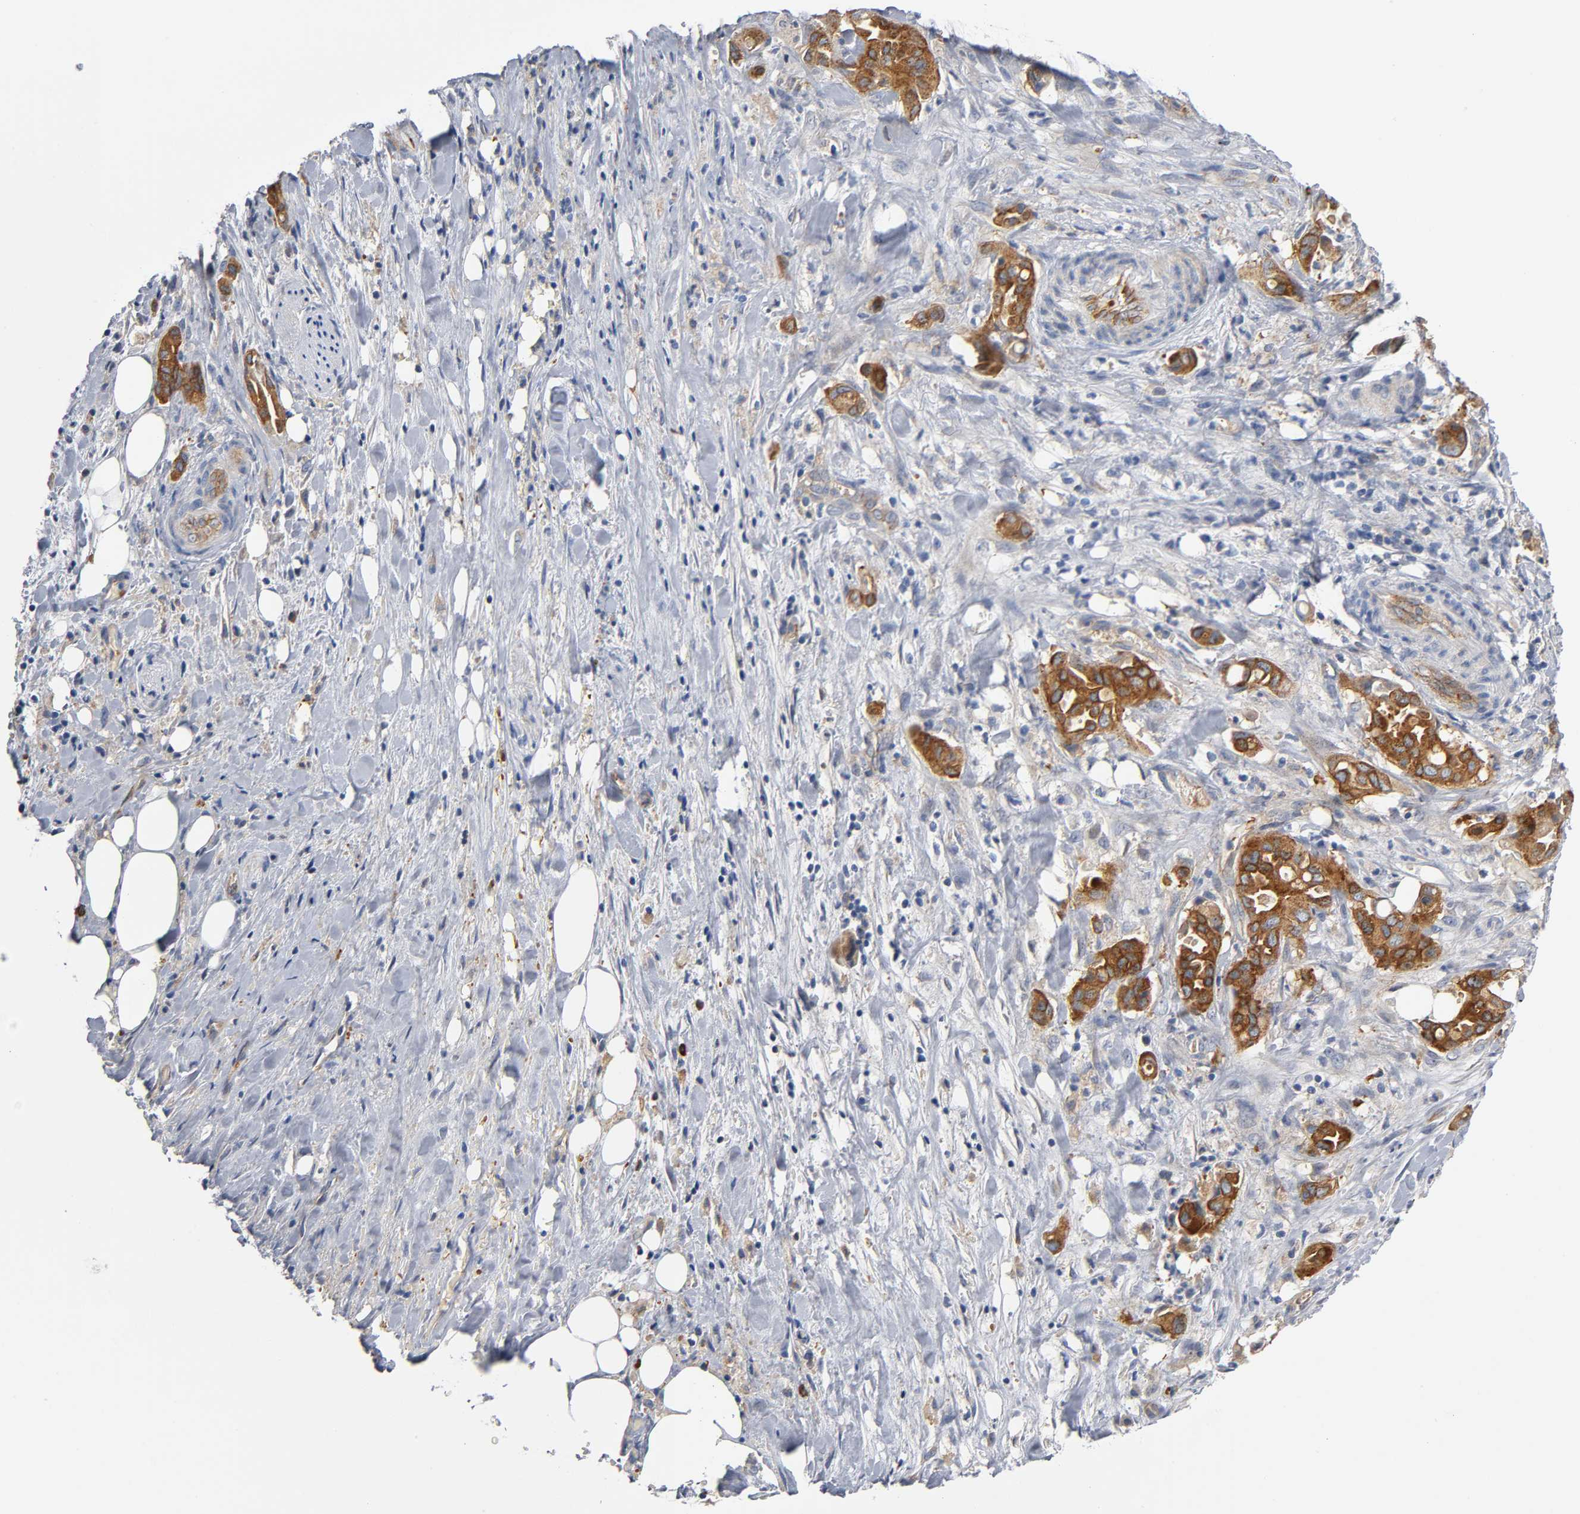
{"staining": {"intensity": "strong", "quantity": ">75%", "location": "cytoplasmic/membranous"}, "tissue": "liver cancer", "cell_type": "Tumor cells", "image_type": "cancer", "snomed": [{"axis": "morphology", "description": "Cholangiocarcinoma"}, {"axis": "topography", "description": "Liver"}], "caption": "Immunohistochemical staining of human liver cancer (cholangiocarcinoma) demonstrates strong cytoplasmic/membranous protein positivity in about >75% of tumor cells. The staining was performed using DAB, with brown indicating positive protein expression. Nuclei are stained blue with hematoxylin.", "gene": "CD2AP", "patient": {"sex": "female", "age": 68}}